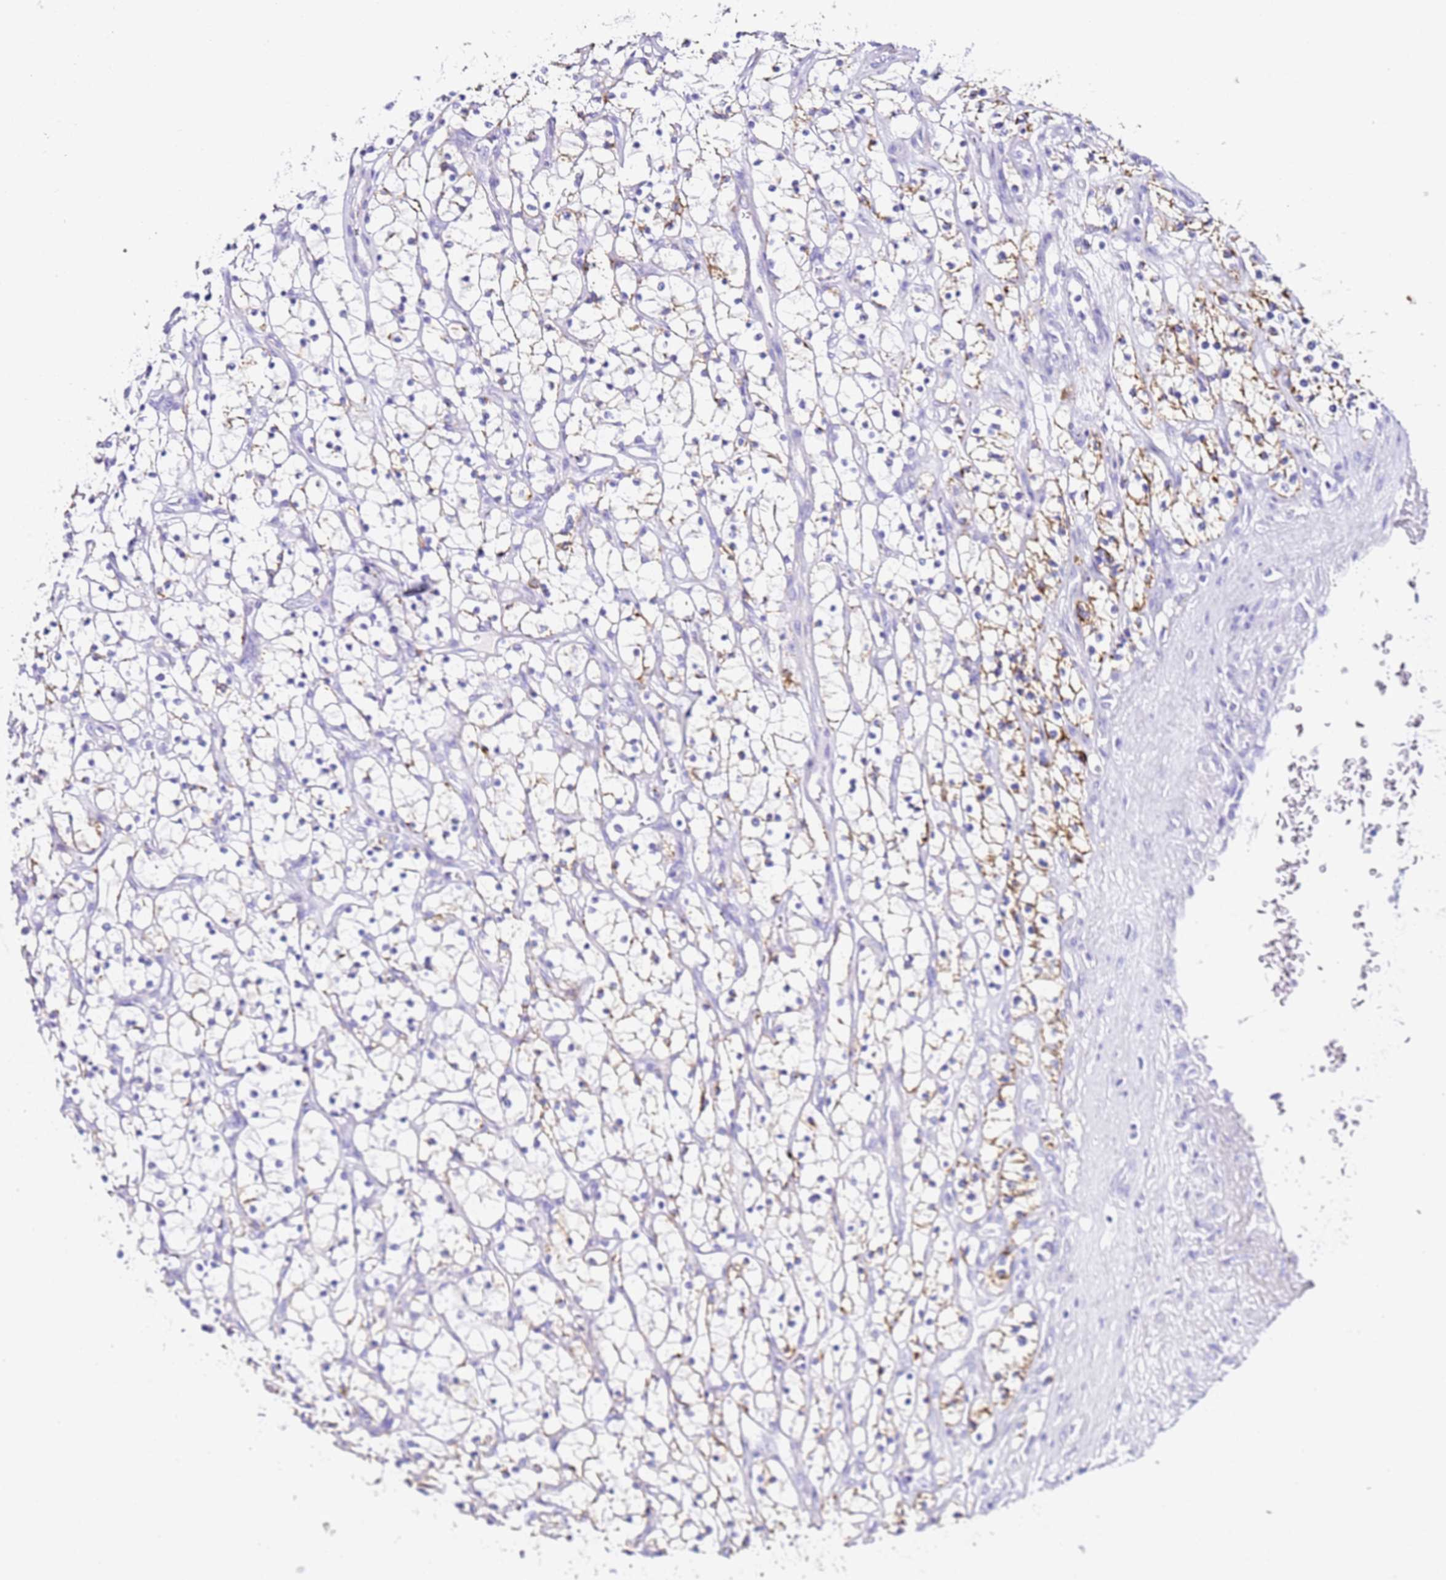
{"staining": {"intensity": "negative", "quantity": "none", "location": "none"}, "tissue": "renal cancer", "cell_type": "Tumor cells", "image_type": "cancer", "snomed": [{"axis": "morphology", "description": "Adenocarcinoma, NOS"}, {"axis": "topography", "description": "Kidney"}], "caption": "Adenocarcinoma (renal) was stained to show a protein in brown. There is no significant positivity in tumor cells.", "gene": "PTBP2", "patient": {"sex": "female", "age": 69}}